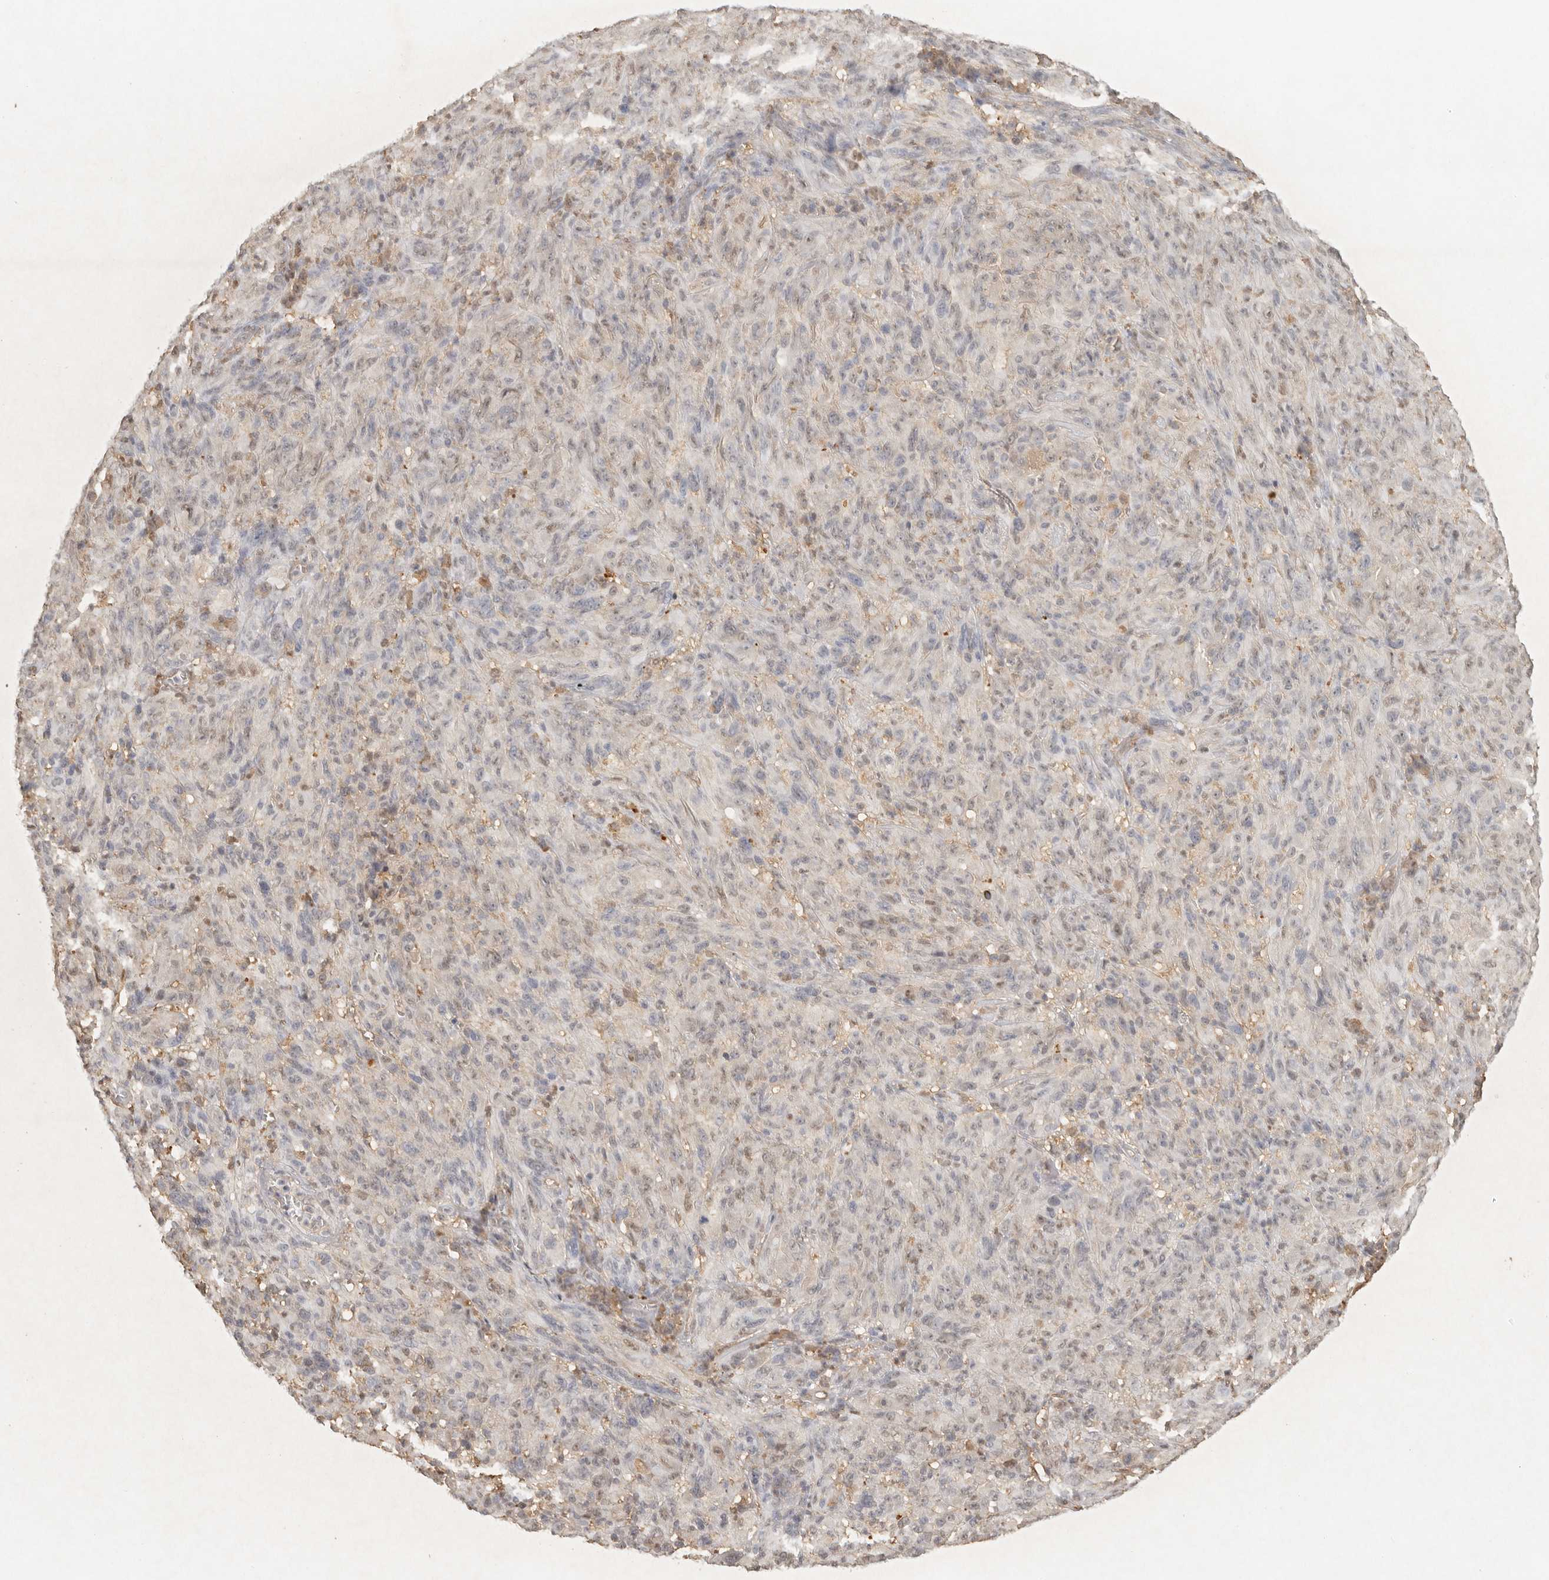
{"staining": {"intensity": "weak", "quantity": "25%-75%", "location": "nuclear"}, "tissue": "melanoma", "cell_type": "Tumor cells", "image_type": "cancer", "snomed": [{"axis": "morphology", "description": "Malignant melanoma, NOS"}, {"axis": "topography", "description": "Skin of head"}], "caption": "The histopathology image shows a brown stain indicating the presence of a protein in the nuclear of tumor cells in malignant melanoma. Using DAB (3,3'-diaminobenzidine) (brown) and hematoxylin (blue) stains, captured at high magnification using brightfield microscopy.", "gene": "PSMA5", "patient": {"sex": "male", "age": 96}}